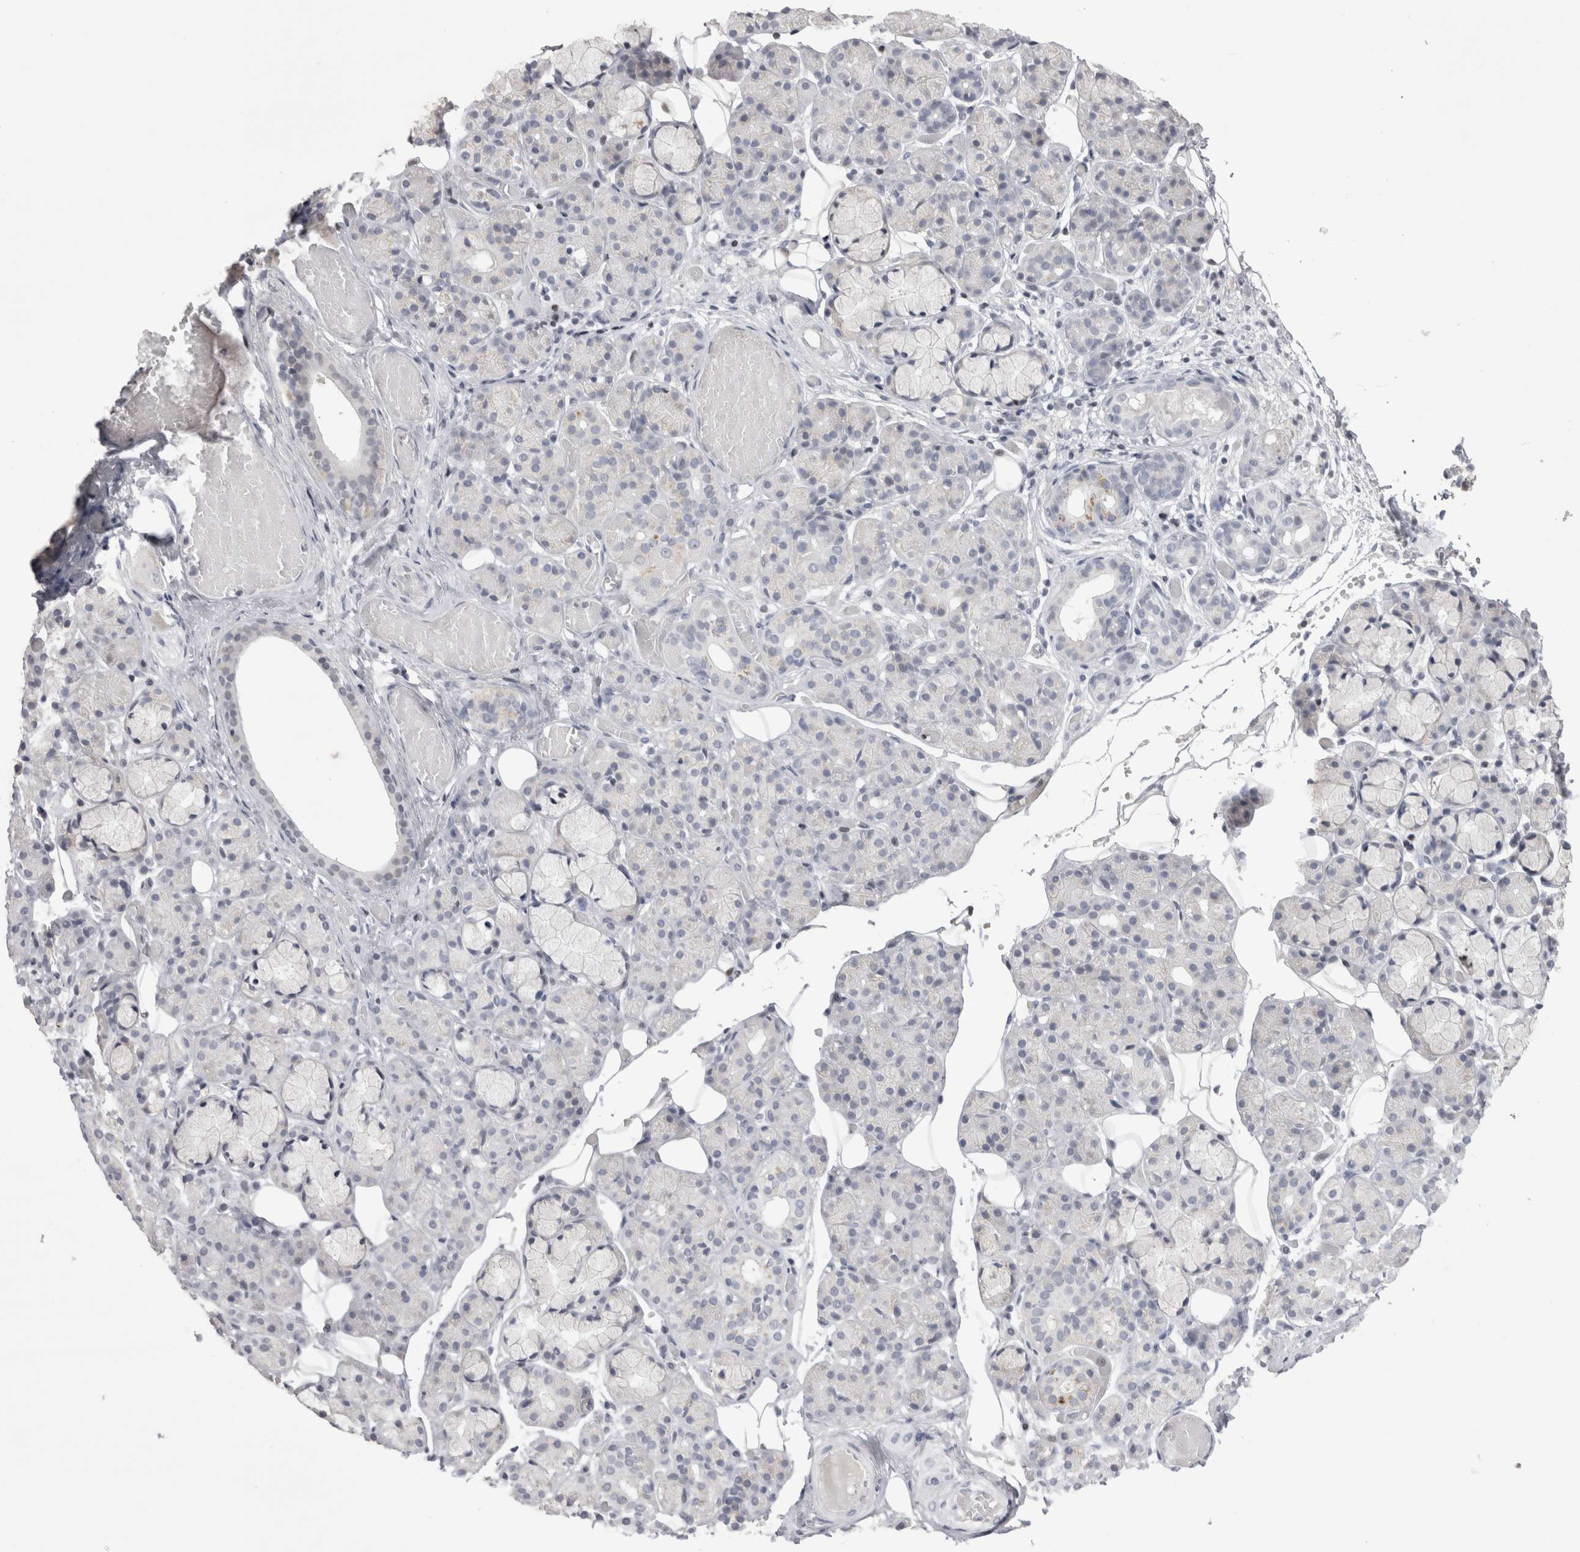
{"staining": {"intensity": "negative", "quantity": "none", "location": "none"}, "tissue": "salivary gland", "cell_type": "Glandular cells", "image_type": "normal", "snomed": [{"axis": "morphology", "description": "Normal tissue, NOS"}, {"axis": "topography", "description": "Salivary gland"}], "caption": "Salivary gland was stained to show a protein in brown. There is no significant positivity in glandular cells. The staining is performed using DAB (3,3'-diaminobenzidine) brown chromogen with nuclei counter-stained in using hematoxylin.", "gene": "FNDC8", "patient": {"sex": "male", "age": 63}}